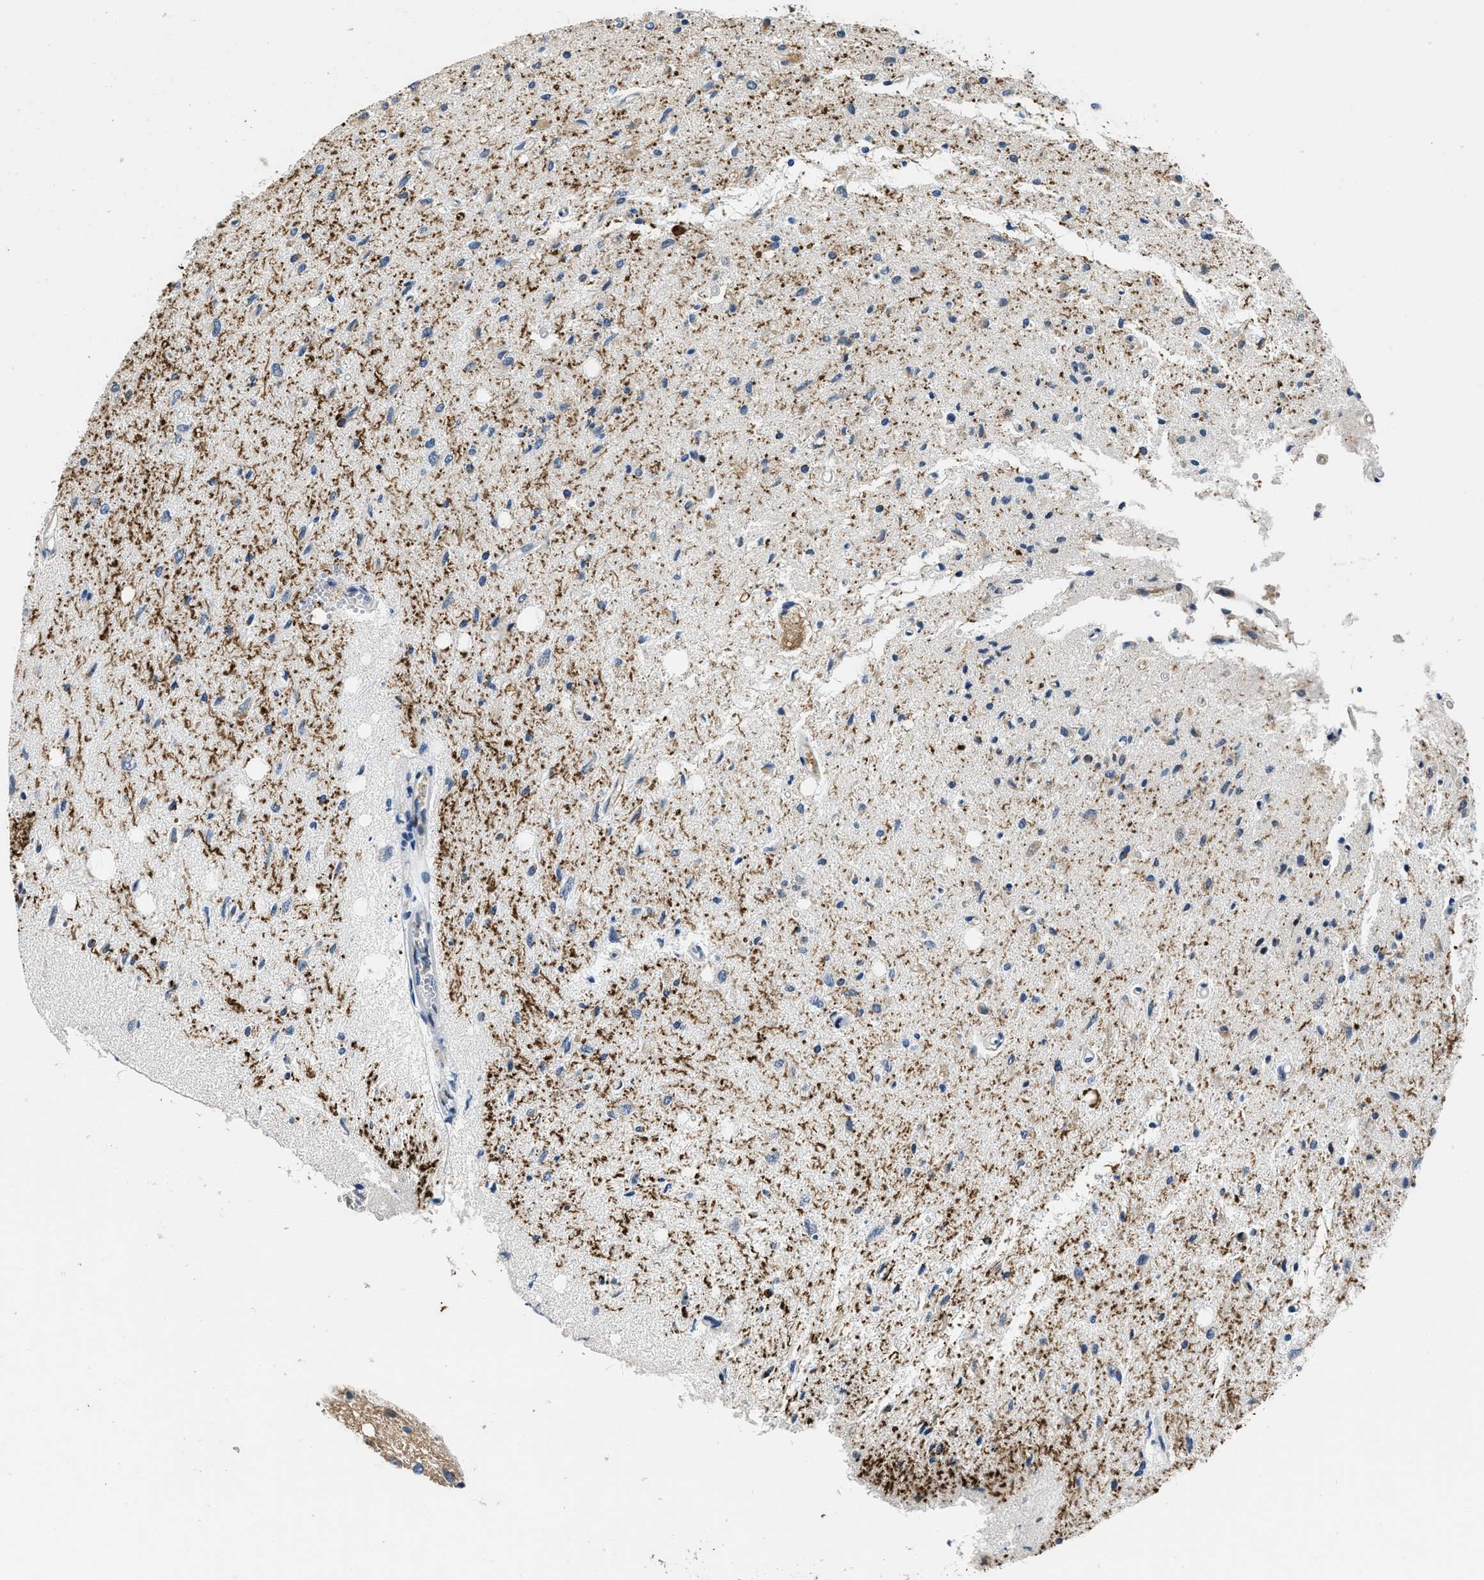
{"staining": {"intensity": "moderate", "quantity": "25%-75%", "location": "cytoplasmic/membranous"}, "tissue": "glioma", "cell_type": "Tumor cells", "image_type": "cancer", "snomed": [{"axis": "morphology", "description": "Glioma, malignant, Low grade"}, {"axis": "topography", "description": "Brain"}], "caption": "The histopathology image demonstrates a brown stain indicating the presence of a protein in the cytoplasmic/membranous of tumor cells in malignant glioma (low-grade).", "gene": "FUT8", "patient": {"sex": "male", "age": 77}}